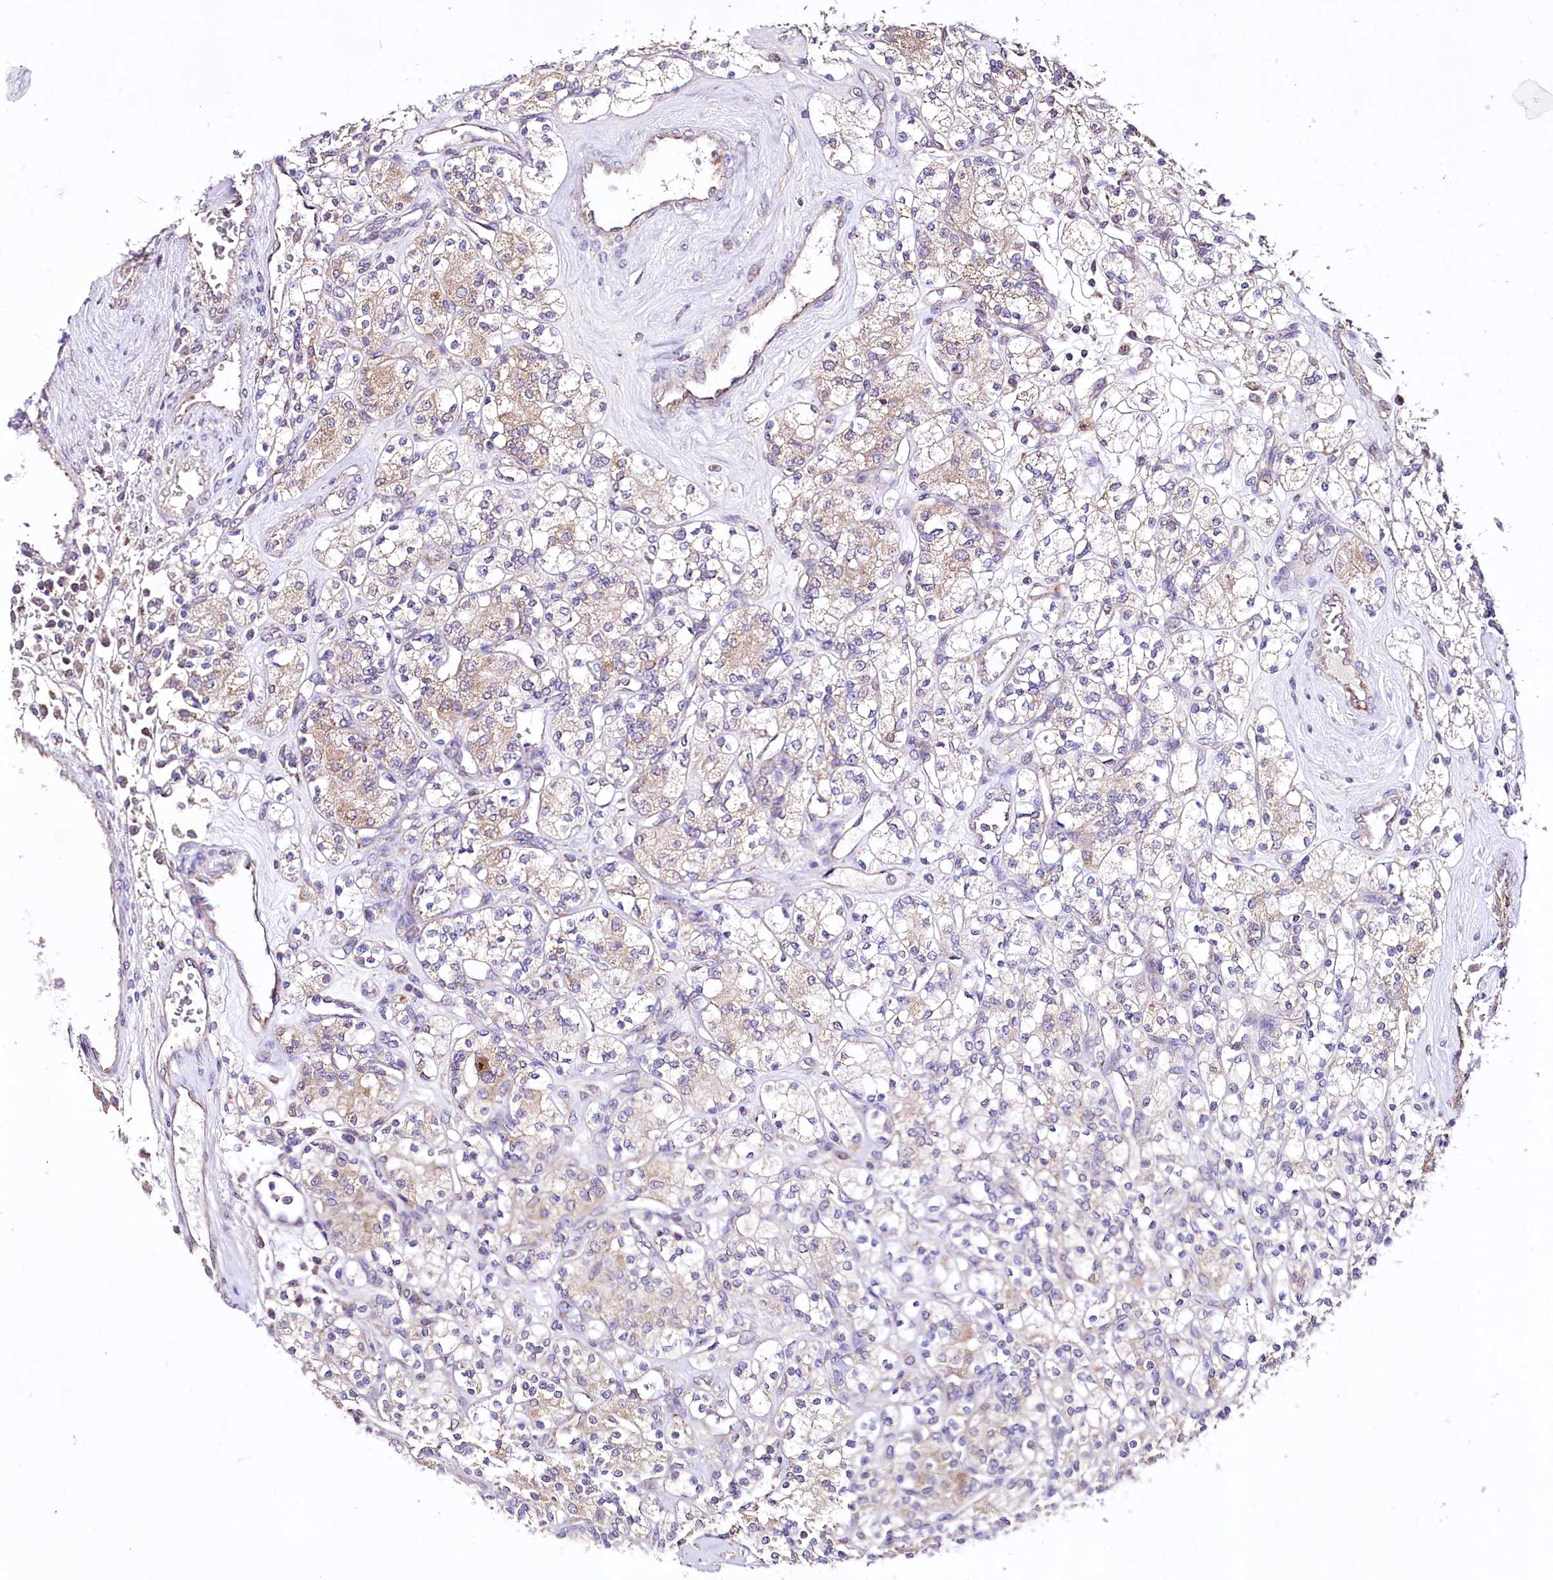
{"staining": {"intensity": "moderate", "quantity": "25%-75%", "location": "cytoplasmic/membranous"}, "tissue": "renal cancer", "cell_type": "Tumor cells", "image_type": "cancer", "snomed": [{"axis": "morphology", "description": "Adenocarcinoma, NOS"}, {"axis": "topography", "description": "Kidney"}], "caption": "An image showing moderate cytoplasmic/membranous expression in approximately 25%-75% of tumor cells in renal cancer (adenocarcinoma), as visualized by brown immunohistochemical staining.", "gene": "ATE1", "patient": {"sex": "male", "age": 77}}